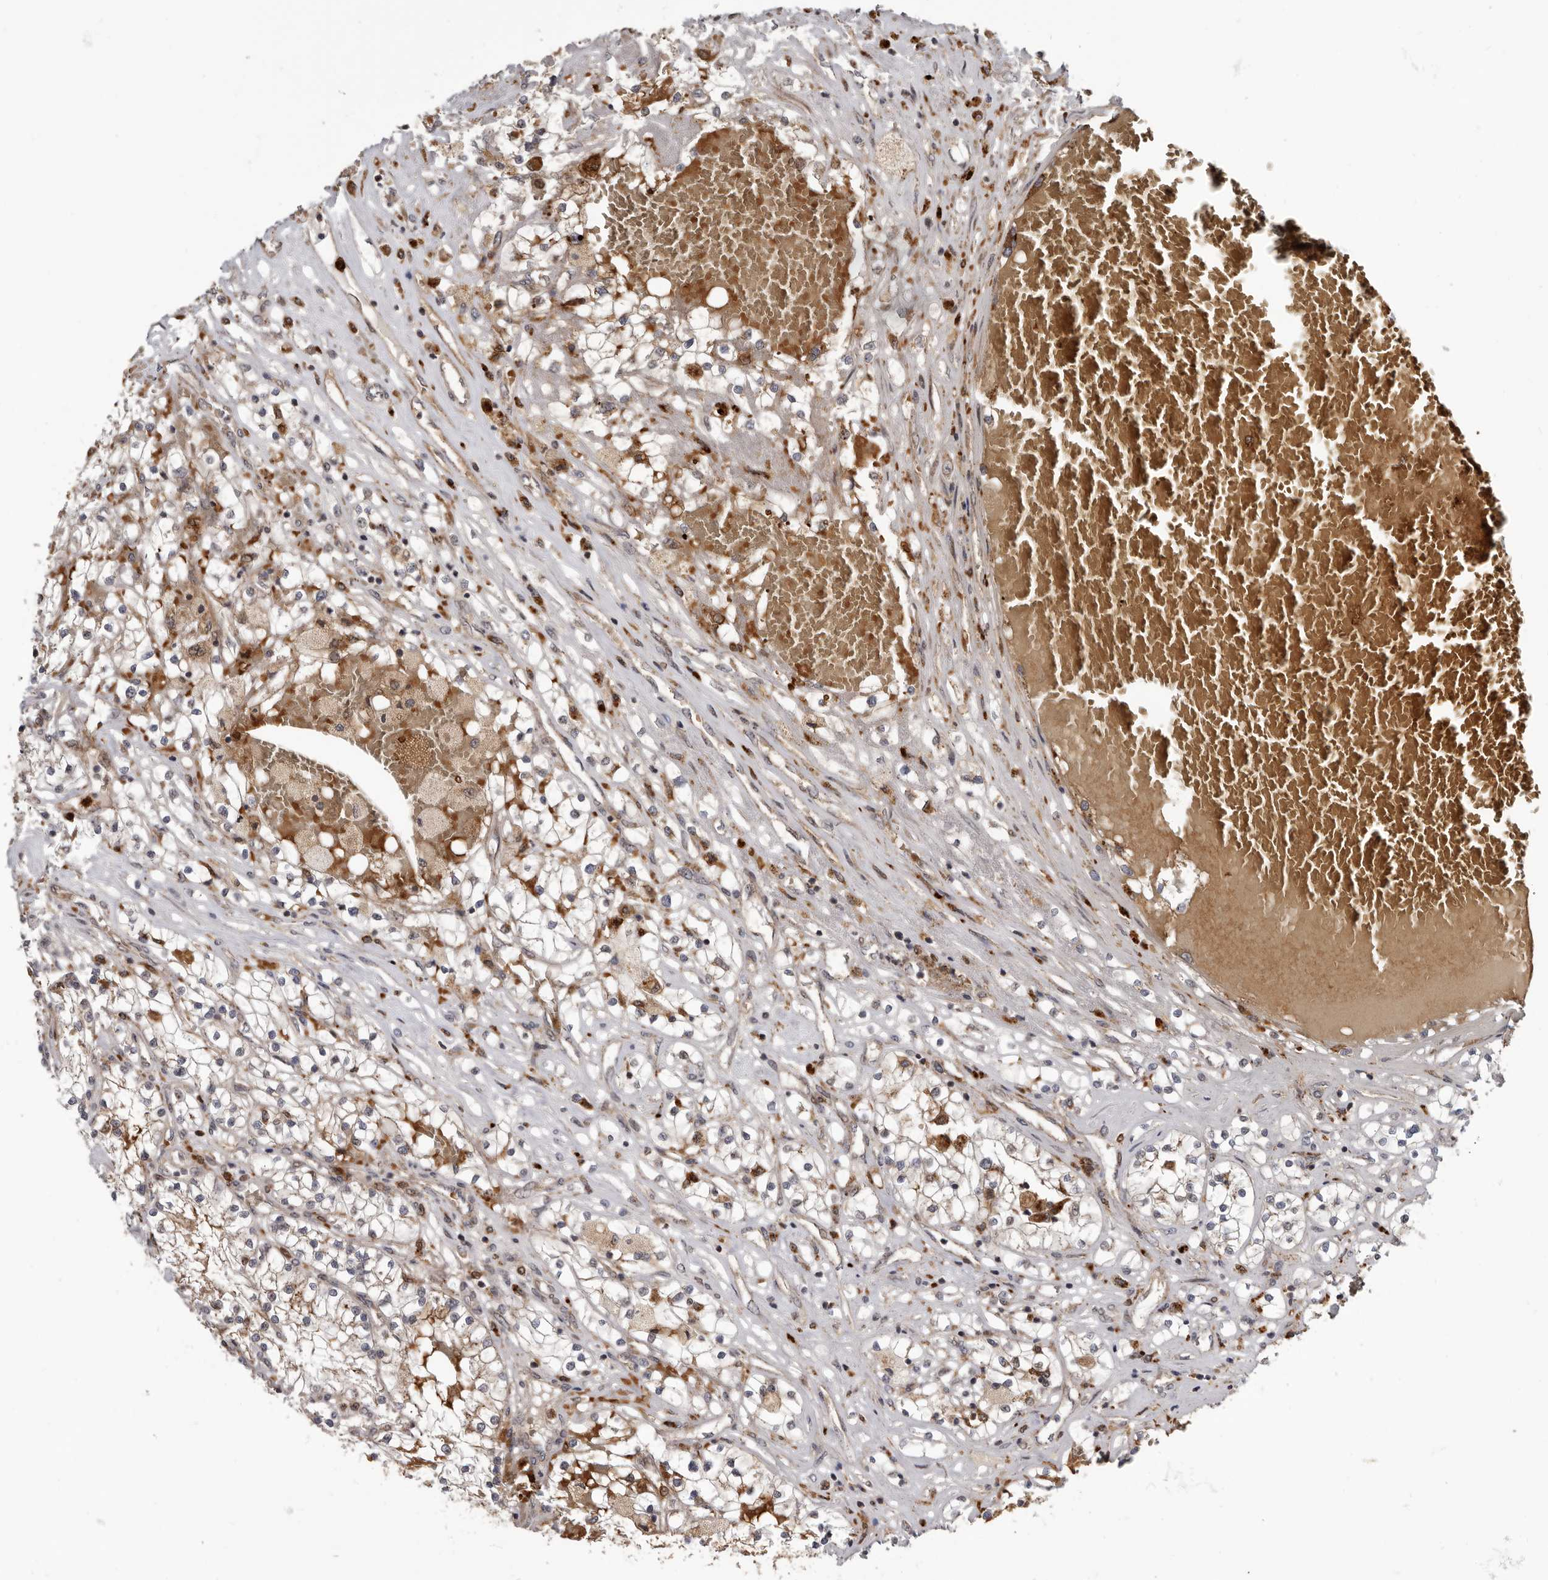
{"staining": {"intensity": "moderate", "quantity": ">75%", "location": "cytoplasmic/membranous"}, "tissue": "renal cancer", "cell_type": "Tumor cells", "image_type": "cancer", "snomed": [{"axis": "morphology", "description": "Normal tissue, NOS"}, {"axis": "morphology", "description": "Adenocarcinoma, NOS"}, {"axis": "topography", "description": "Kidney"}], "caption": "A brown stain shows moderate cytoplasmic/membranous staining of a protein in renal cancer (adenocarcinoma) tumor cells.", "gene": "FGFR4", "patient": {"sex": "male", "age": 68}}